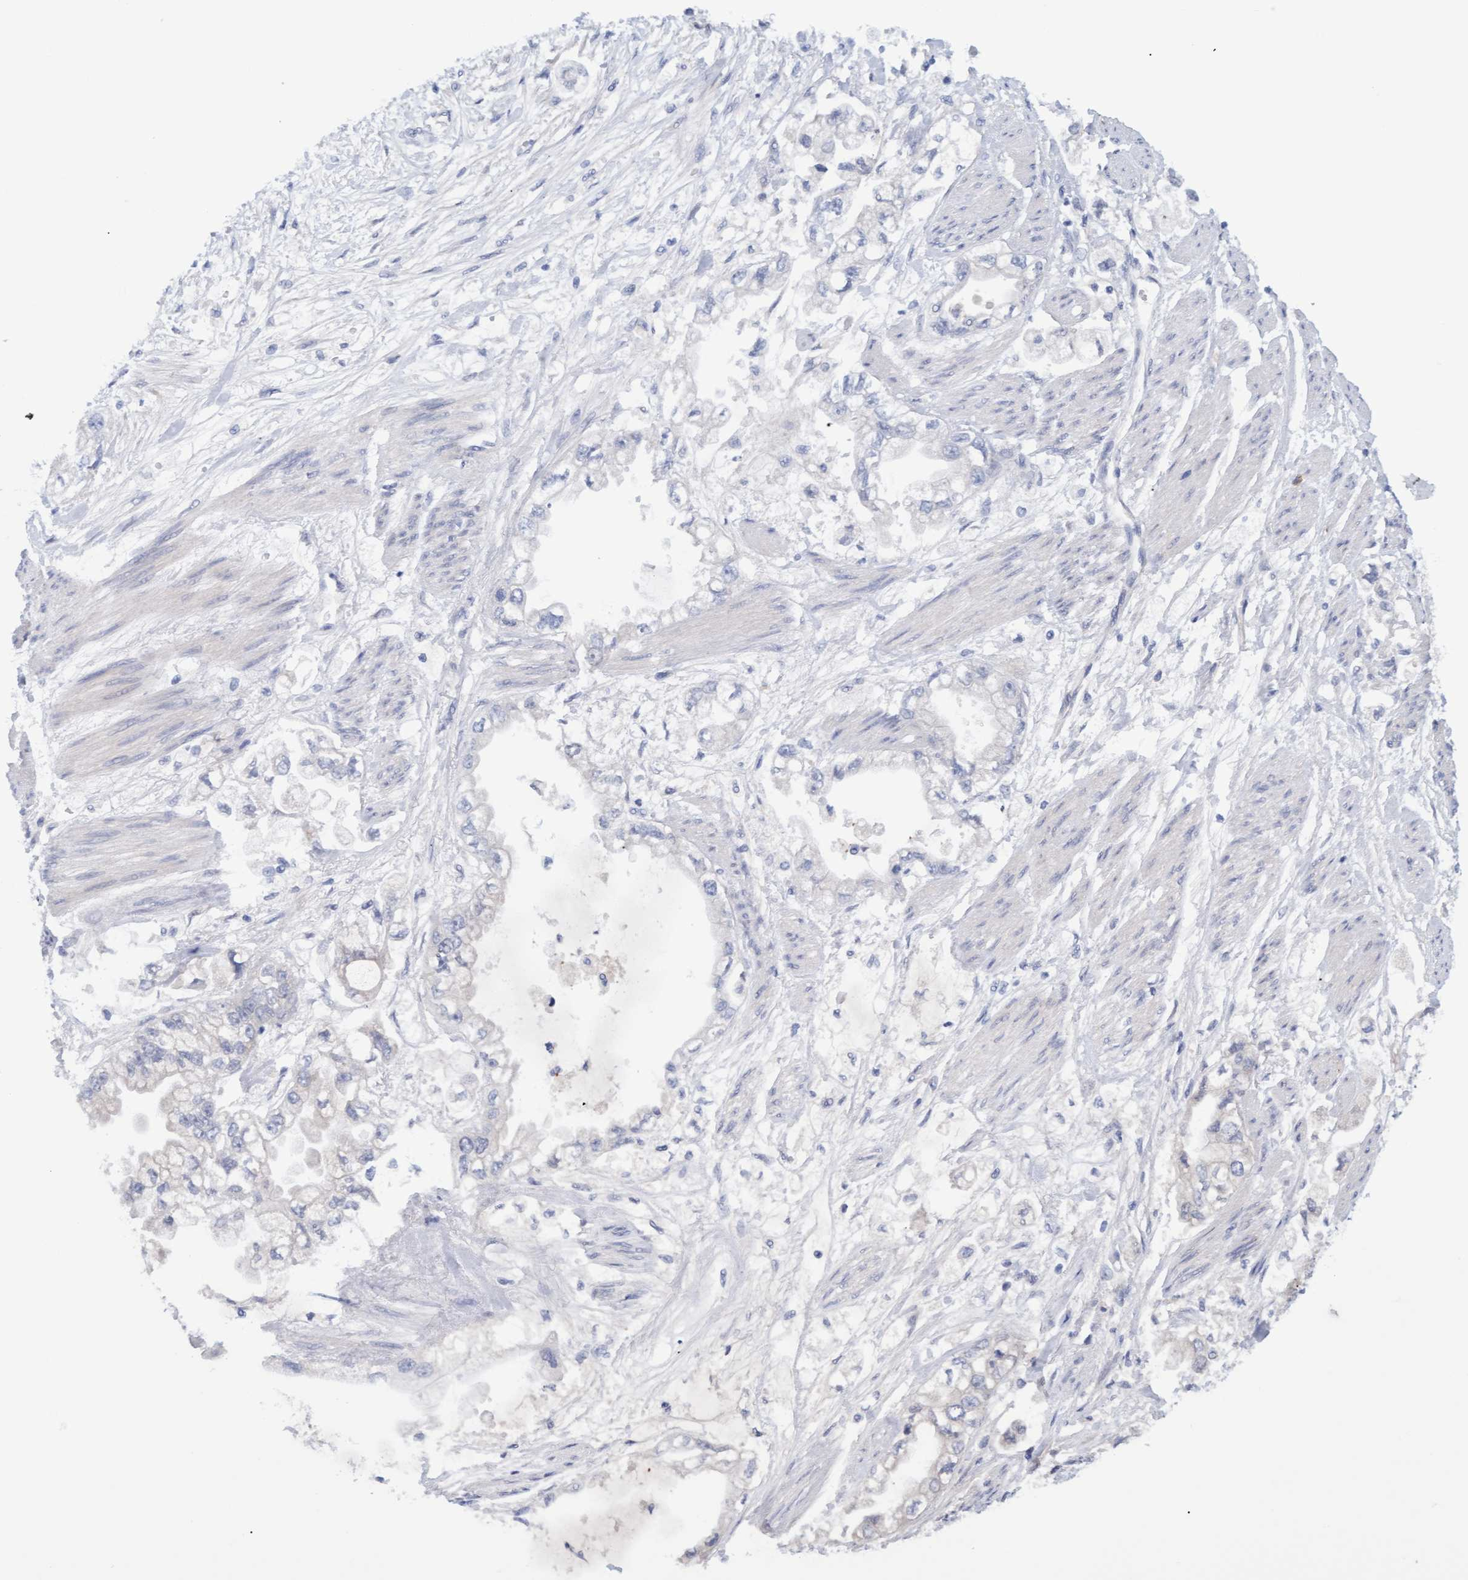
{"staining": {"intensity": "negative", "quantity": "none", "location": "none"}, "tissue": "stomach cancer", "cell_type": "Tumor cells", "image_type": "cancer", "snomed": [{"axis": "morphology", "description": "Normal tissue, NOS"}, {"axis": "morphology", "description": "Adenocarcinoma, NOS"}, {"axis": "topography", "description": "Stomach"}], "caption": "The histopathology image reveals no staining of tumor cells in adenocarcinoma (stomach). Nuclei are stained in blue.", "gene": "STXBP1", "patient": {"sex": "male", "age": 62}}